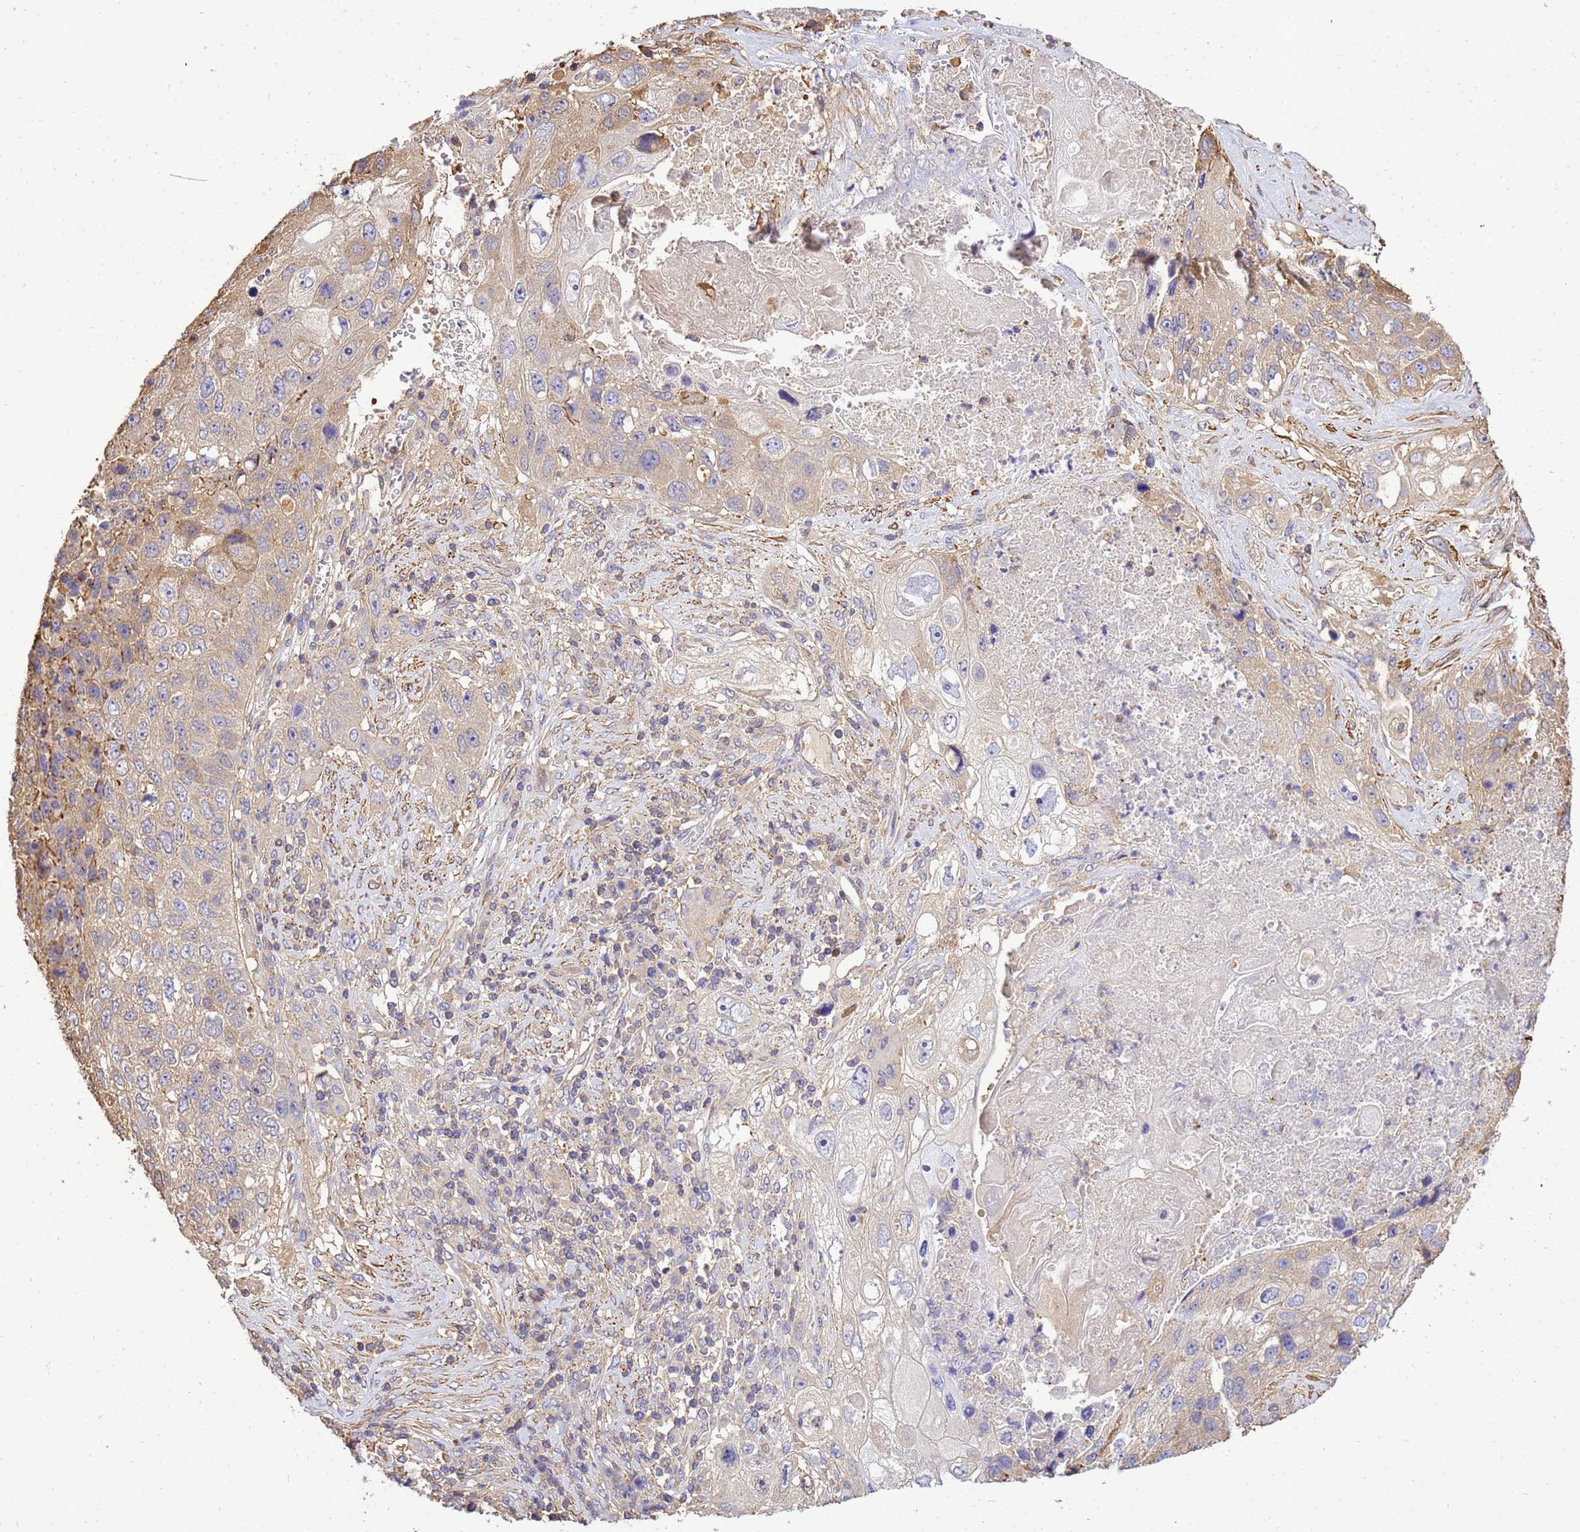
{"staining": {"intensity": "moderate", "quantity": "<25%", "location": "cytoplasmic/membranous"}, "tissue": "lung cancer", "cell_type": "Tumor cells", "image_type": "cancer", "snomed": [{"axis": "morphology", "description": "Squamous cell carcinoma, NOS"}, {"axis": "topography", "description": "Lung"}], "caption": "A brown stain highlights moderate cytoplasmic/membranous expression of a protein in human lung cancer tumor cells.", "gene": "WDR64", "patient": {"sex": "male", "age": 61}}